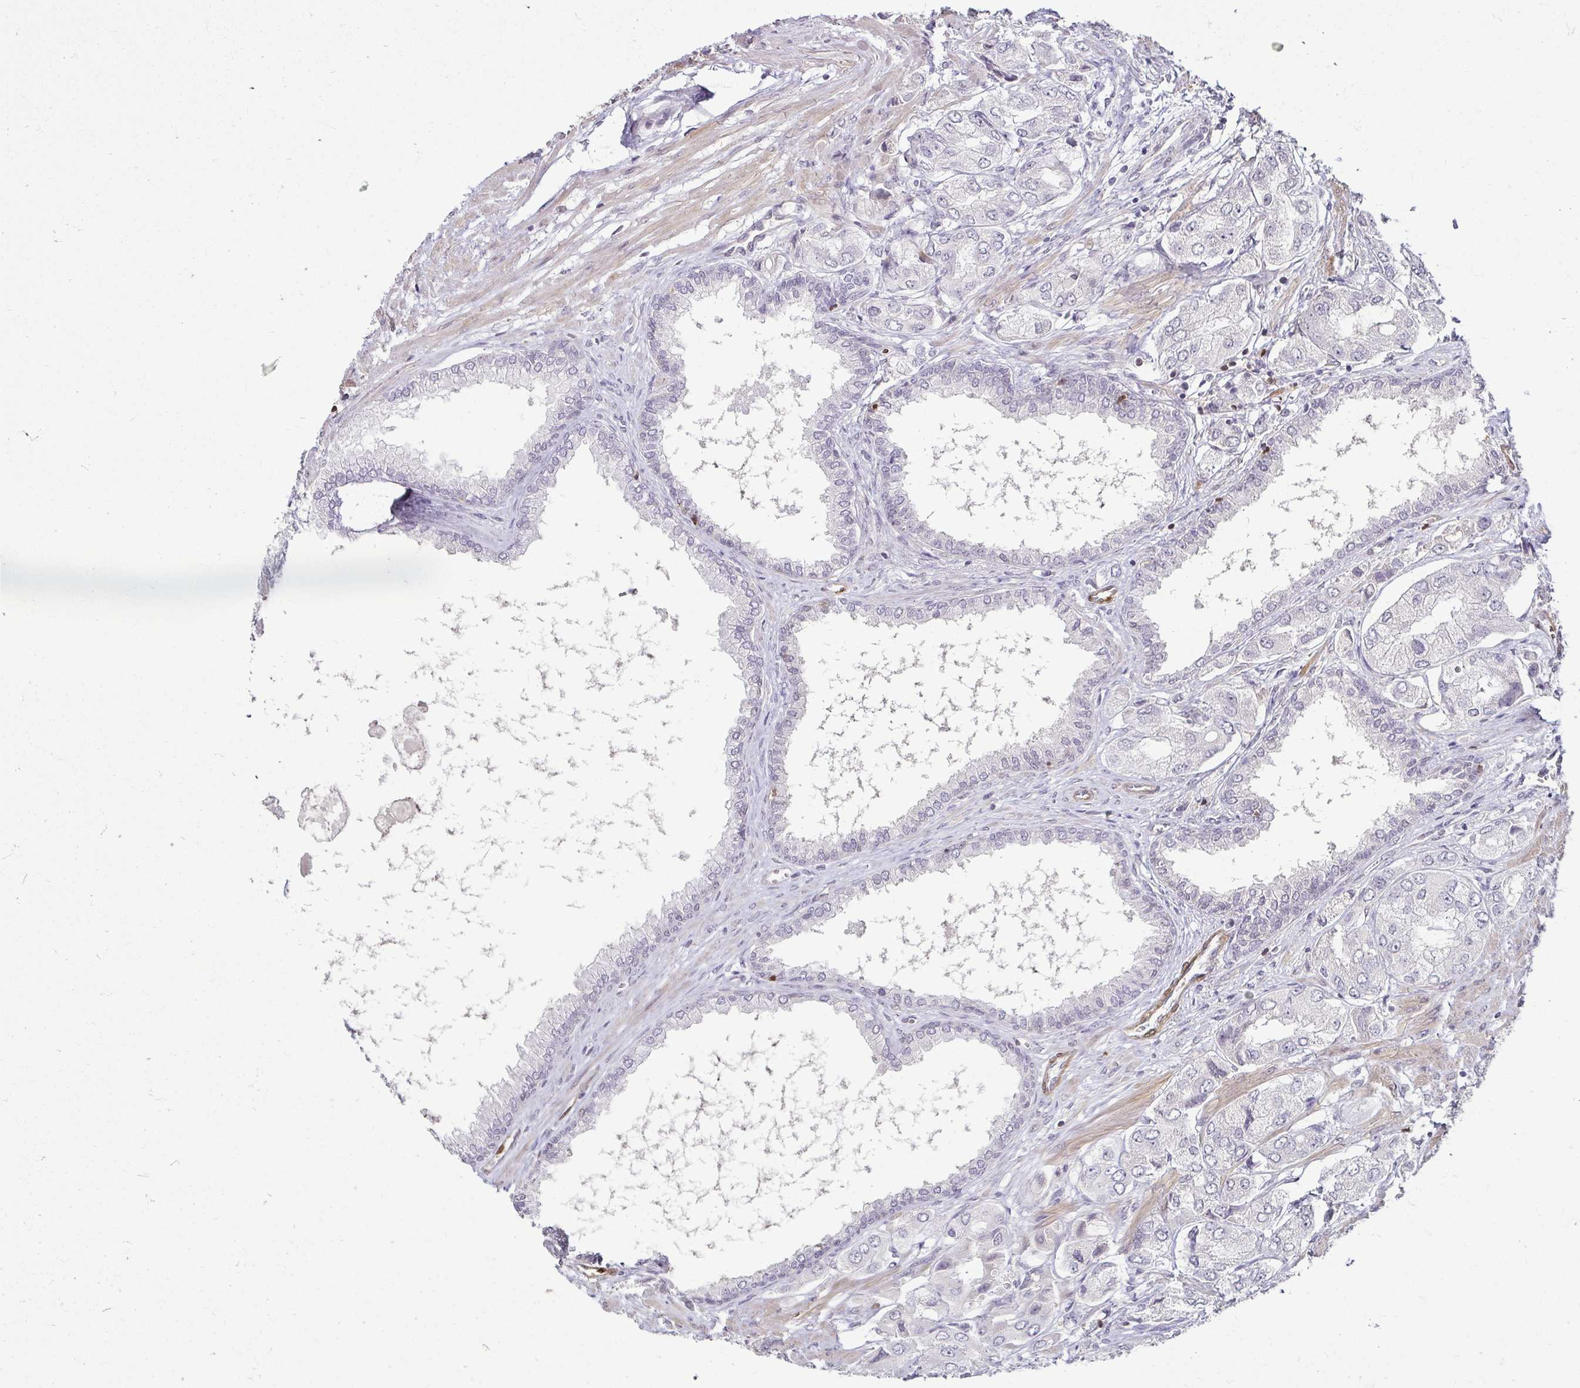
{"staining": {"intensity": "negative", "quantity": "none", "location": "none"}, "tissue": "prostate cancer", "cell_type": "Tumor cells", "image_type": "cancer", "snomed": [{"axis": "morphology", "description": "Adenocarcinoma, Low grade"}, {"axis": "topography", "description": "Prostate"}], "caption": "There is no significant expression in tumor cells of prostate cancer.", "gene": "HOPX", "patient": {"sex": "male", "age": 69}}